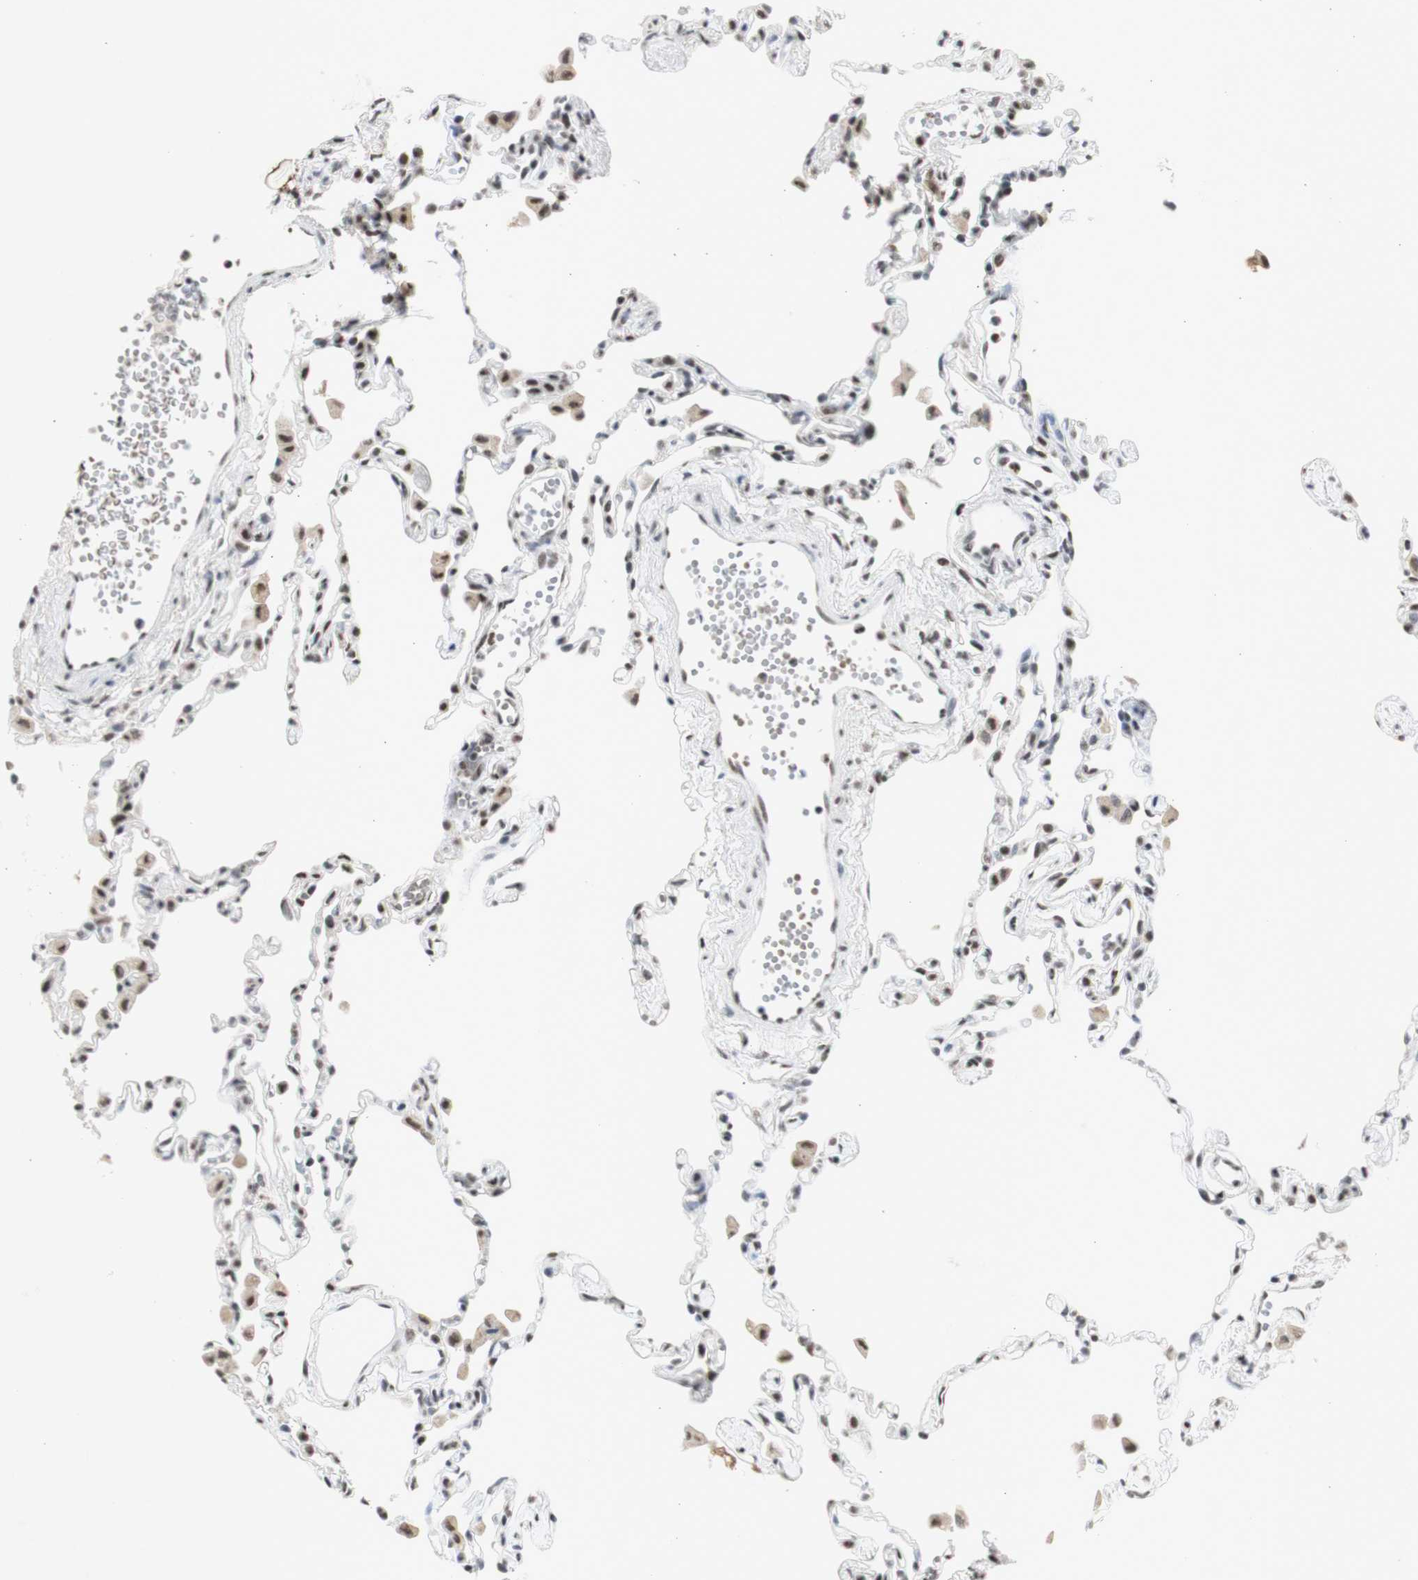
{"staining": {"intensity": "strong", "quantity": "25%-75%", "location": "nuclear"}, "tissue": "lung", "cell_type": "Alveolar cells", "image_type": "normal", "snomed": [{"axis": "morphology", "description": "Normal tissue, NOS"}, {"axis": "topography", "description": "Lung"}], "caption": "Protein expression by immunohistochemistry (IHC) reveals strong nuclear expression in about 25%-75% of alveolar cells in unremarkable lung.", "gene": "SNRPB", "patient": {"sex": "female", "age": 49}}